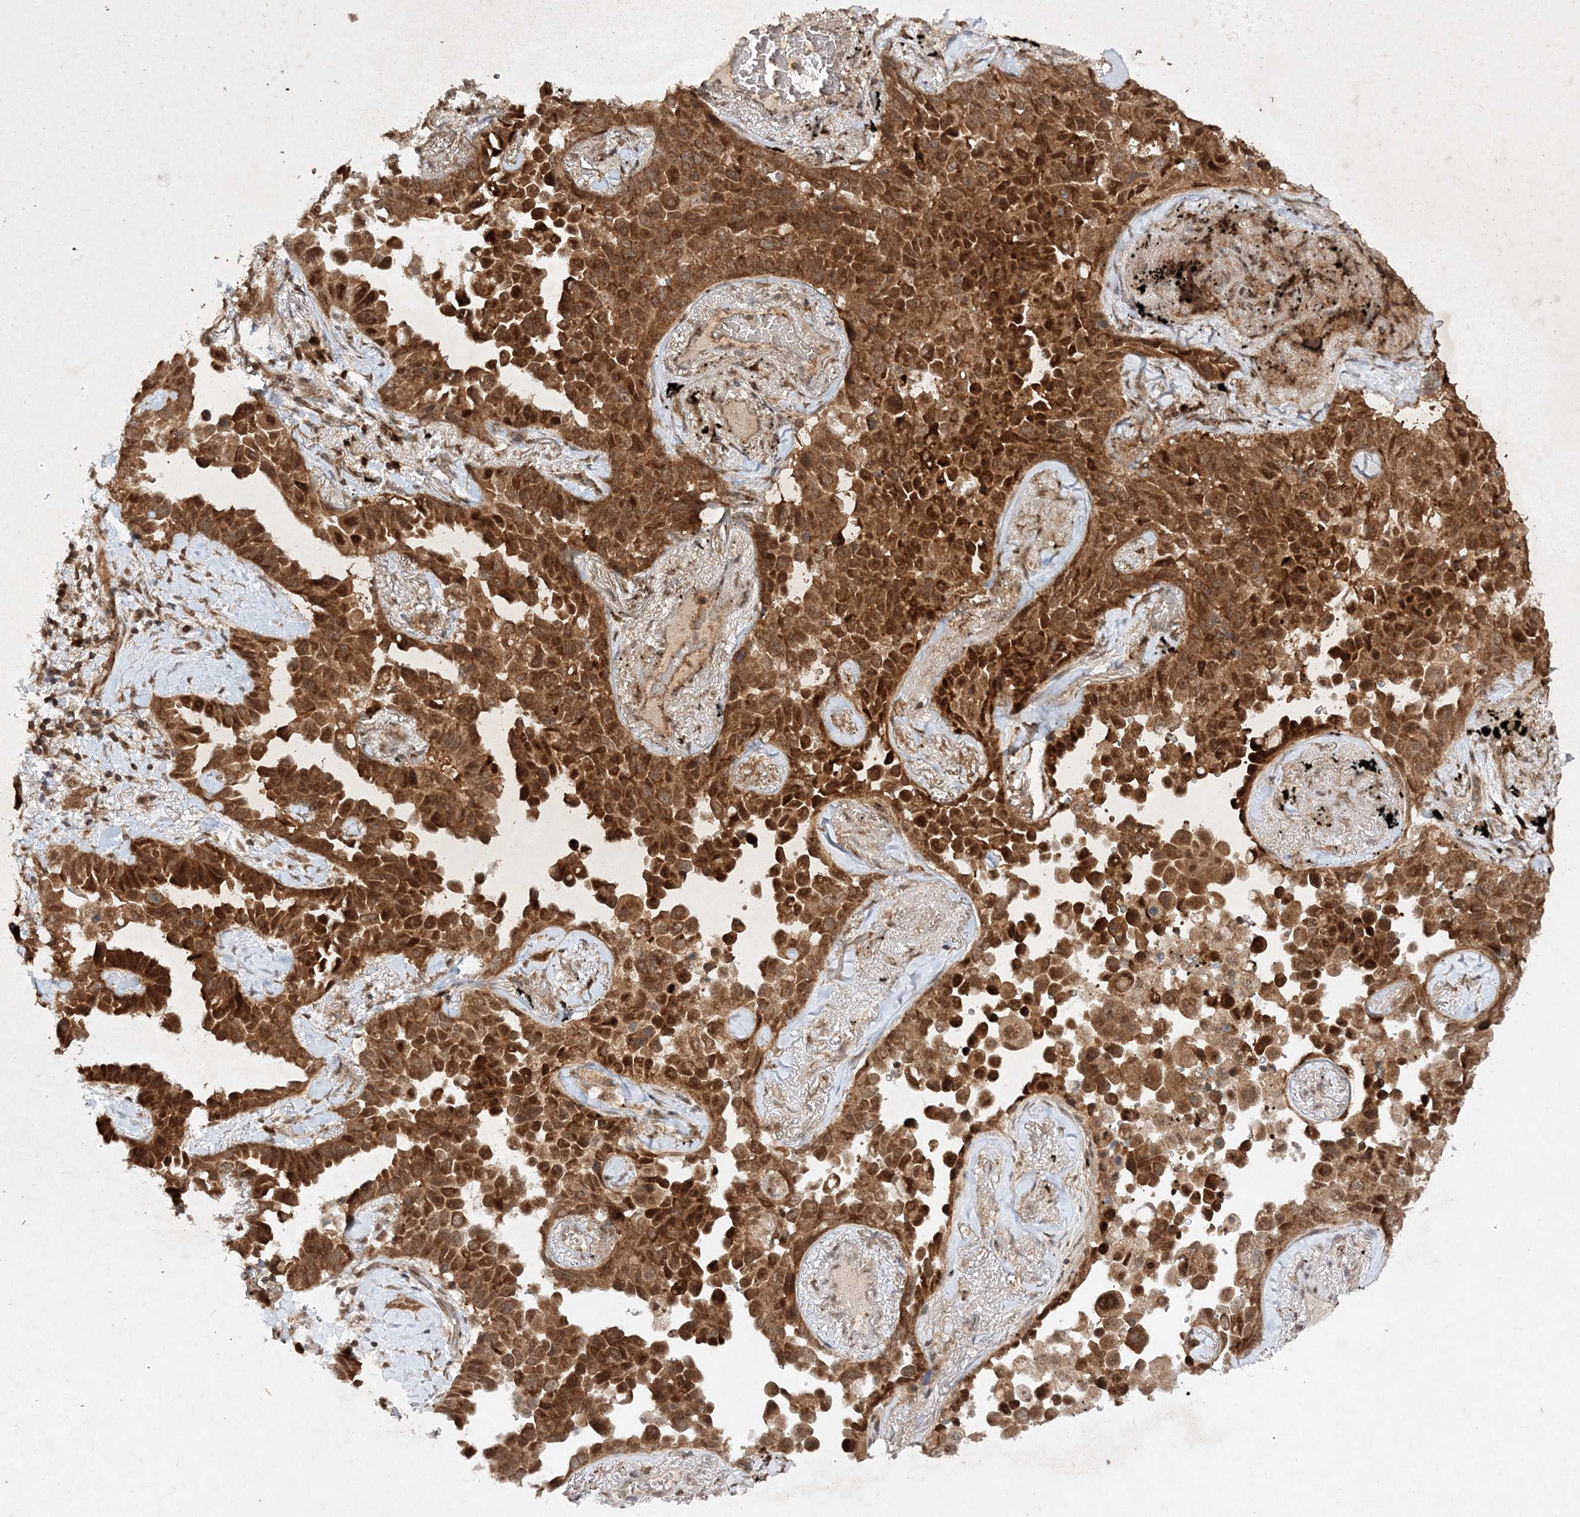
{"staining": {"intensity": "strong", "quantity": ">75%", "location": "cytoplasmic/membranous,nuclear"}, "tissue": "lung cancer", "cell_type": "Tumor cells", "image_type": "cancer", "snomed": [{"axis": "morphology", "description": "Adenocarcinoma, NOS"}, {"axis": "topography", "description": "Lung"}], "caption": "Adenocarcinoma (lung) stained for a protein displays strong cytoplasmic/membranous and nuclear positivity in tumor cells.", "gene": "NIF3L1", "patient": {"sex": "female", "age": 67}}